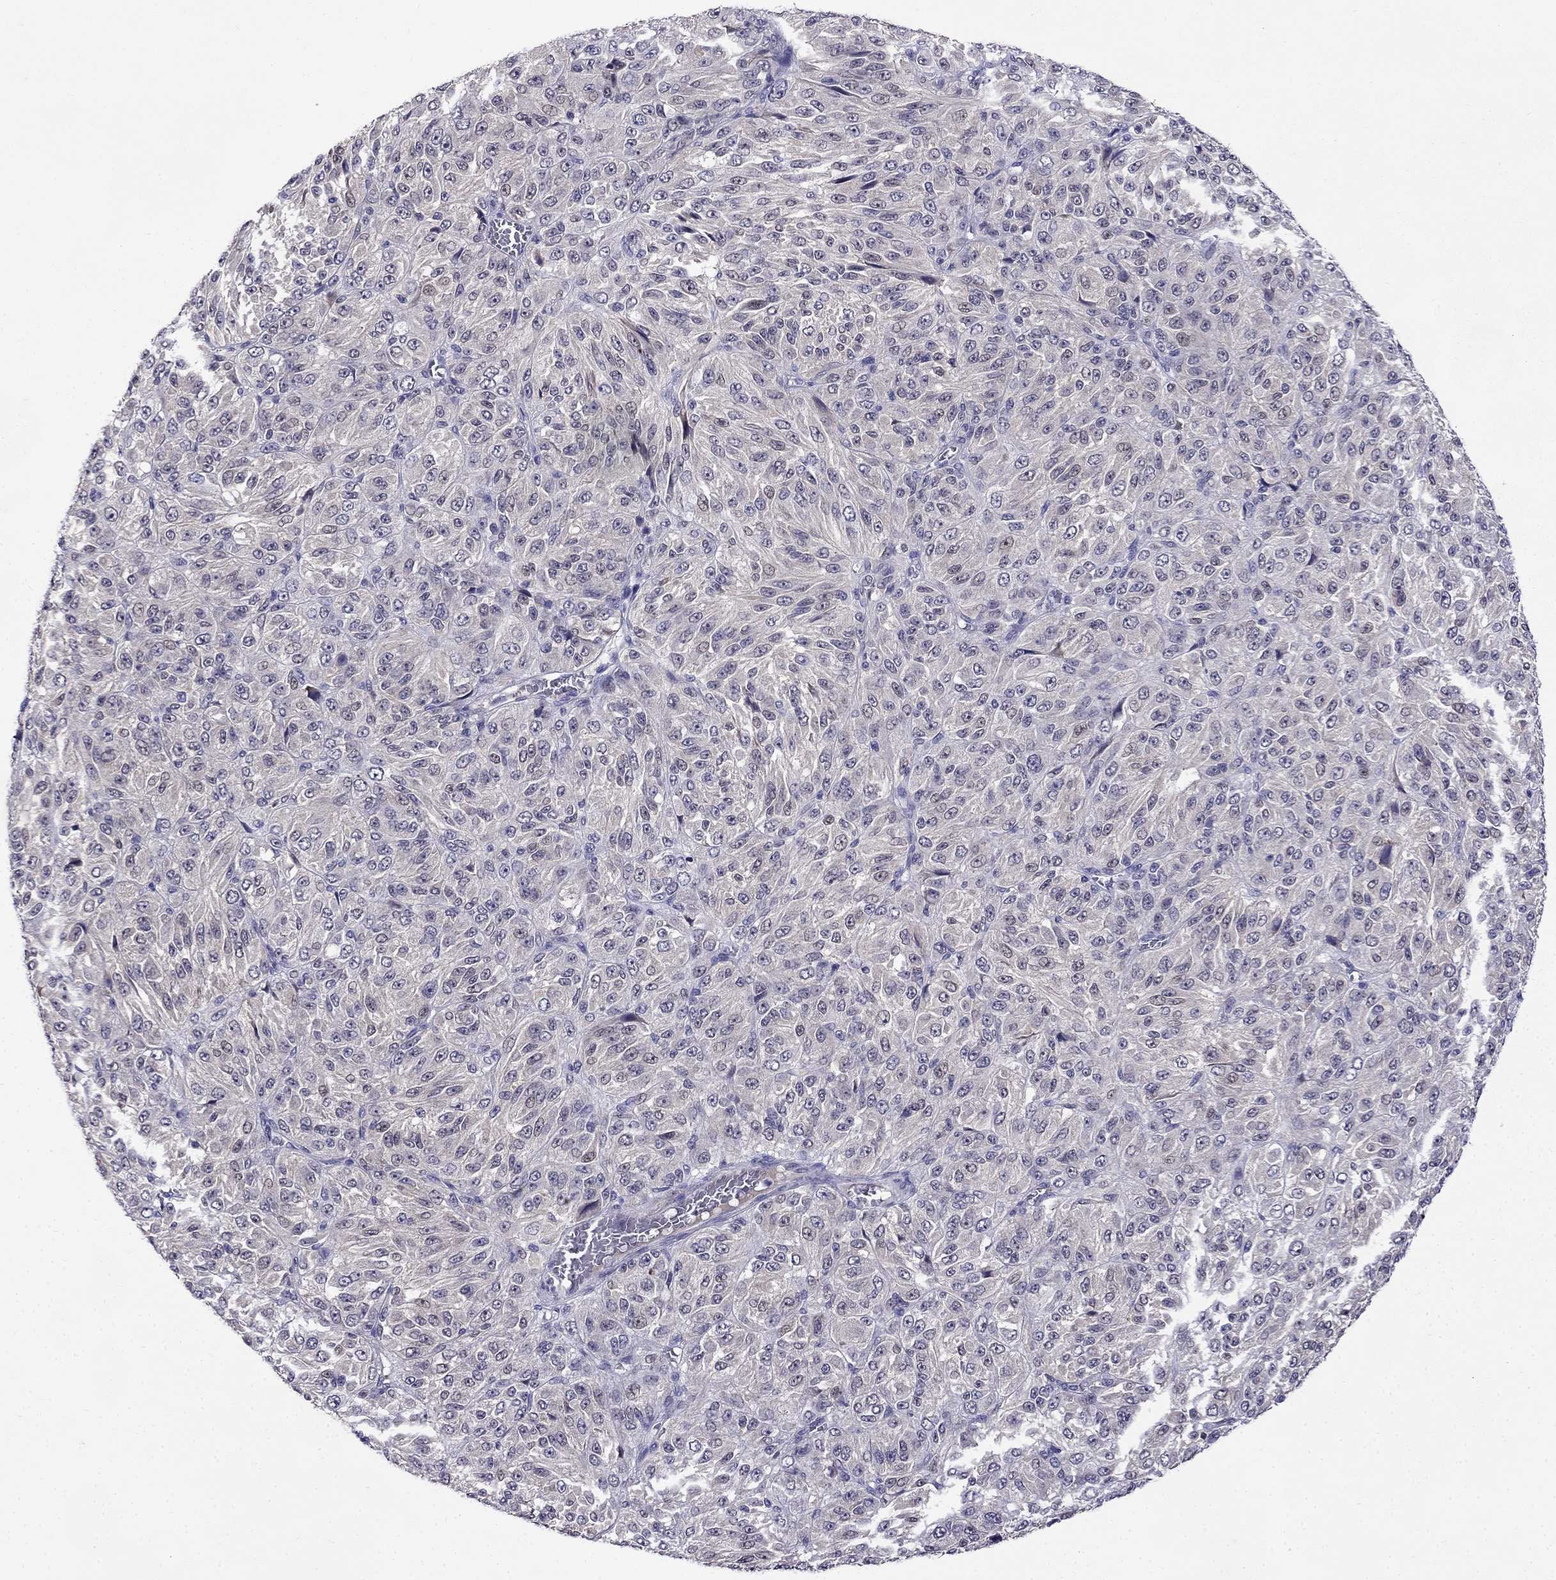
{"staining": {"intensity": "negative", "quantity": "none", "location": "none"}, "tissue": "melanoma", "cell_type": "Tumor cells", "image_type": "cancer", "snomed": [{"axis": "morphology", "description": "Malignant melanoma, Metastatic site"}, {"axis": "topography", "description": "Brain"}], "caption": "Histopathology image shows no protein expression in tumor cells of malignant melanoma (metastatic site) tissue.", "gene": "PI16", "patient": {"sex": "female", "age": 56}}